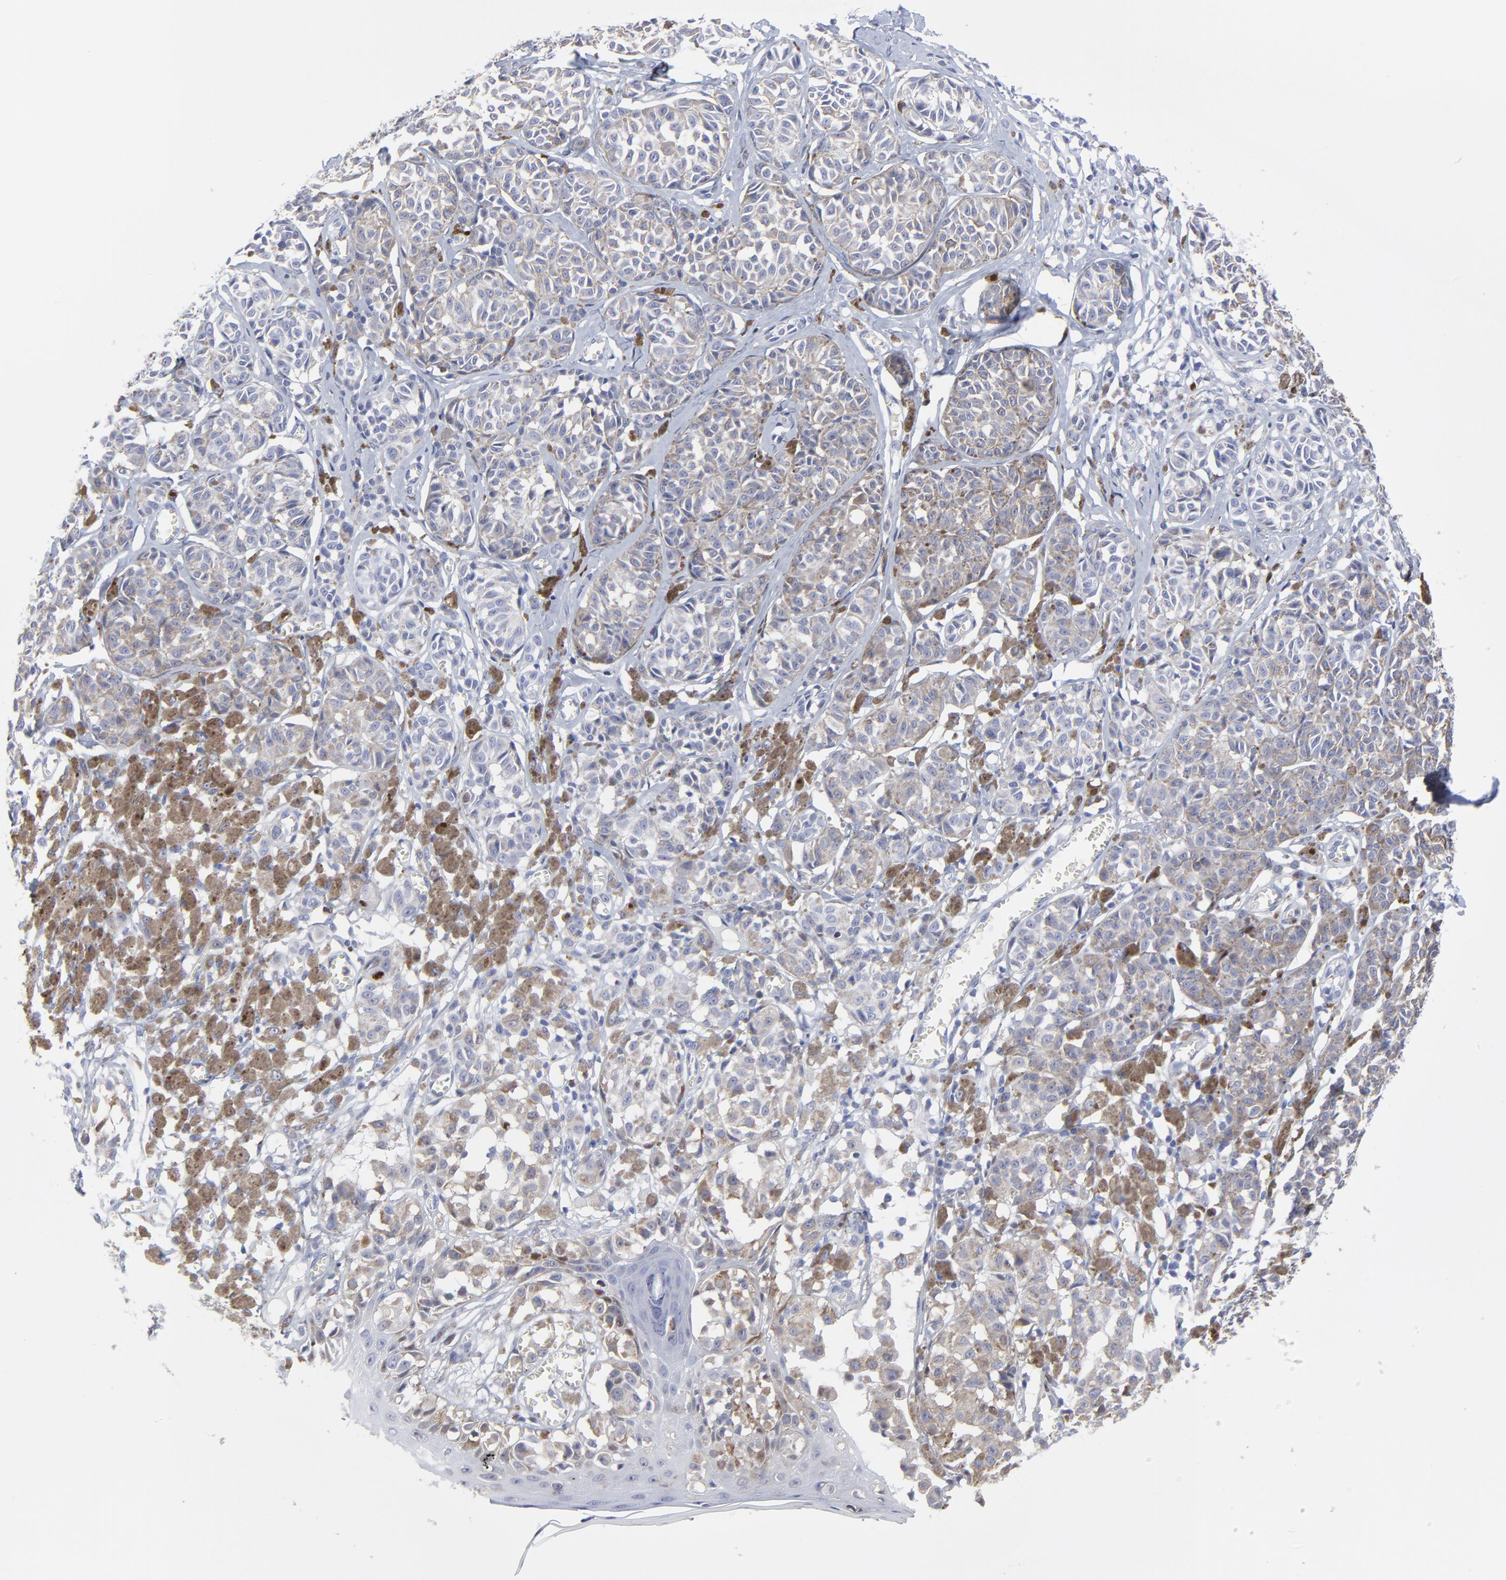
{"staining": {"intensity": "moderate", "quantity": "25%-75%", "location": "cytoplasmic/membranous"}, "tissue": "melanoma", "cell_type": "Tumor cells", "image_type": "cancer", "snomed": [{"axis": "morphology", "description": "Malignant melanoma, NOS"}, {"axis": "topography", "description": "Skin"}], "caption": "Protein analysis of malignant melanoma tissue exhibits moderate cytoplasmic/membranous positivity in about 25%-75% of tumor cells.", "gene": "NCAPH", "patient": {"sex": "male", "age": 76}}